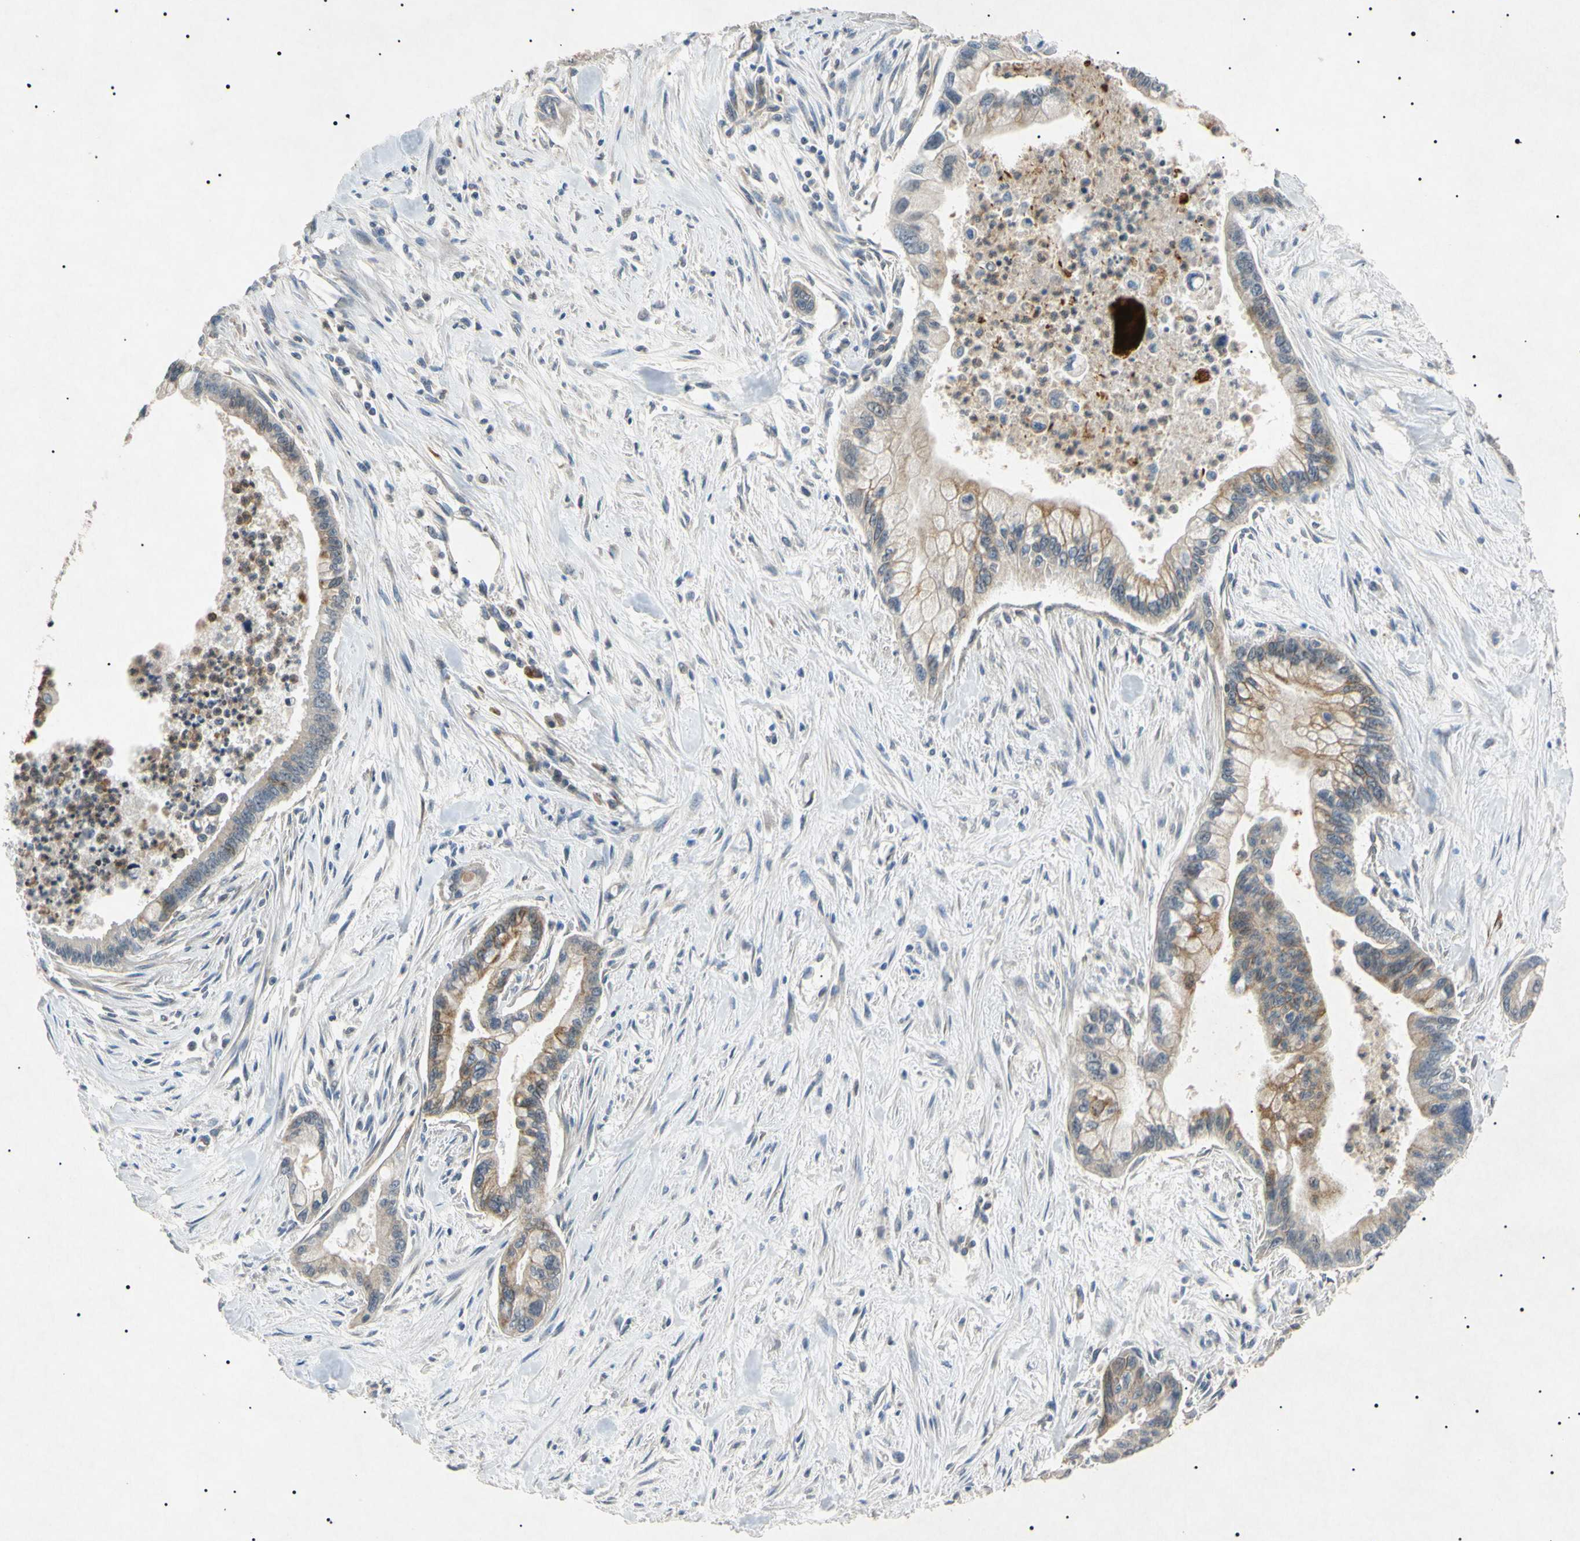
{"staining": {"intensity": "moderate", "quantity": "<25%", "location": "cytoplasmic/membranous"}, "tissue": "pancreatic cancer", "cell_type": "Tumor cells", "image_type": "cancer", "snomed": [{"axis": "morphology", "description": "Adenocarcinoma, NOS"}, {"axis": "topography", "description": "Pancreas"}], "caption": "Immunohistochemical staining of pancreatic cancer exhibits low levels of moderate cytoplasmic/membranous positivity in approximately <25% of tumor cells.", "gene": "TUBB4A", "patient": {"sex": "male", "age": 70}}